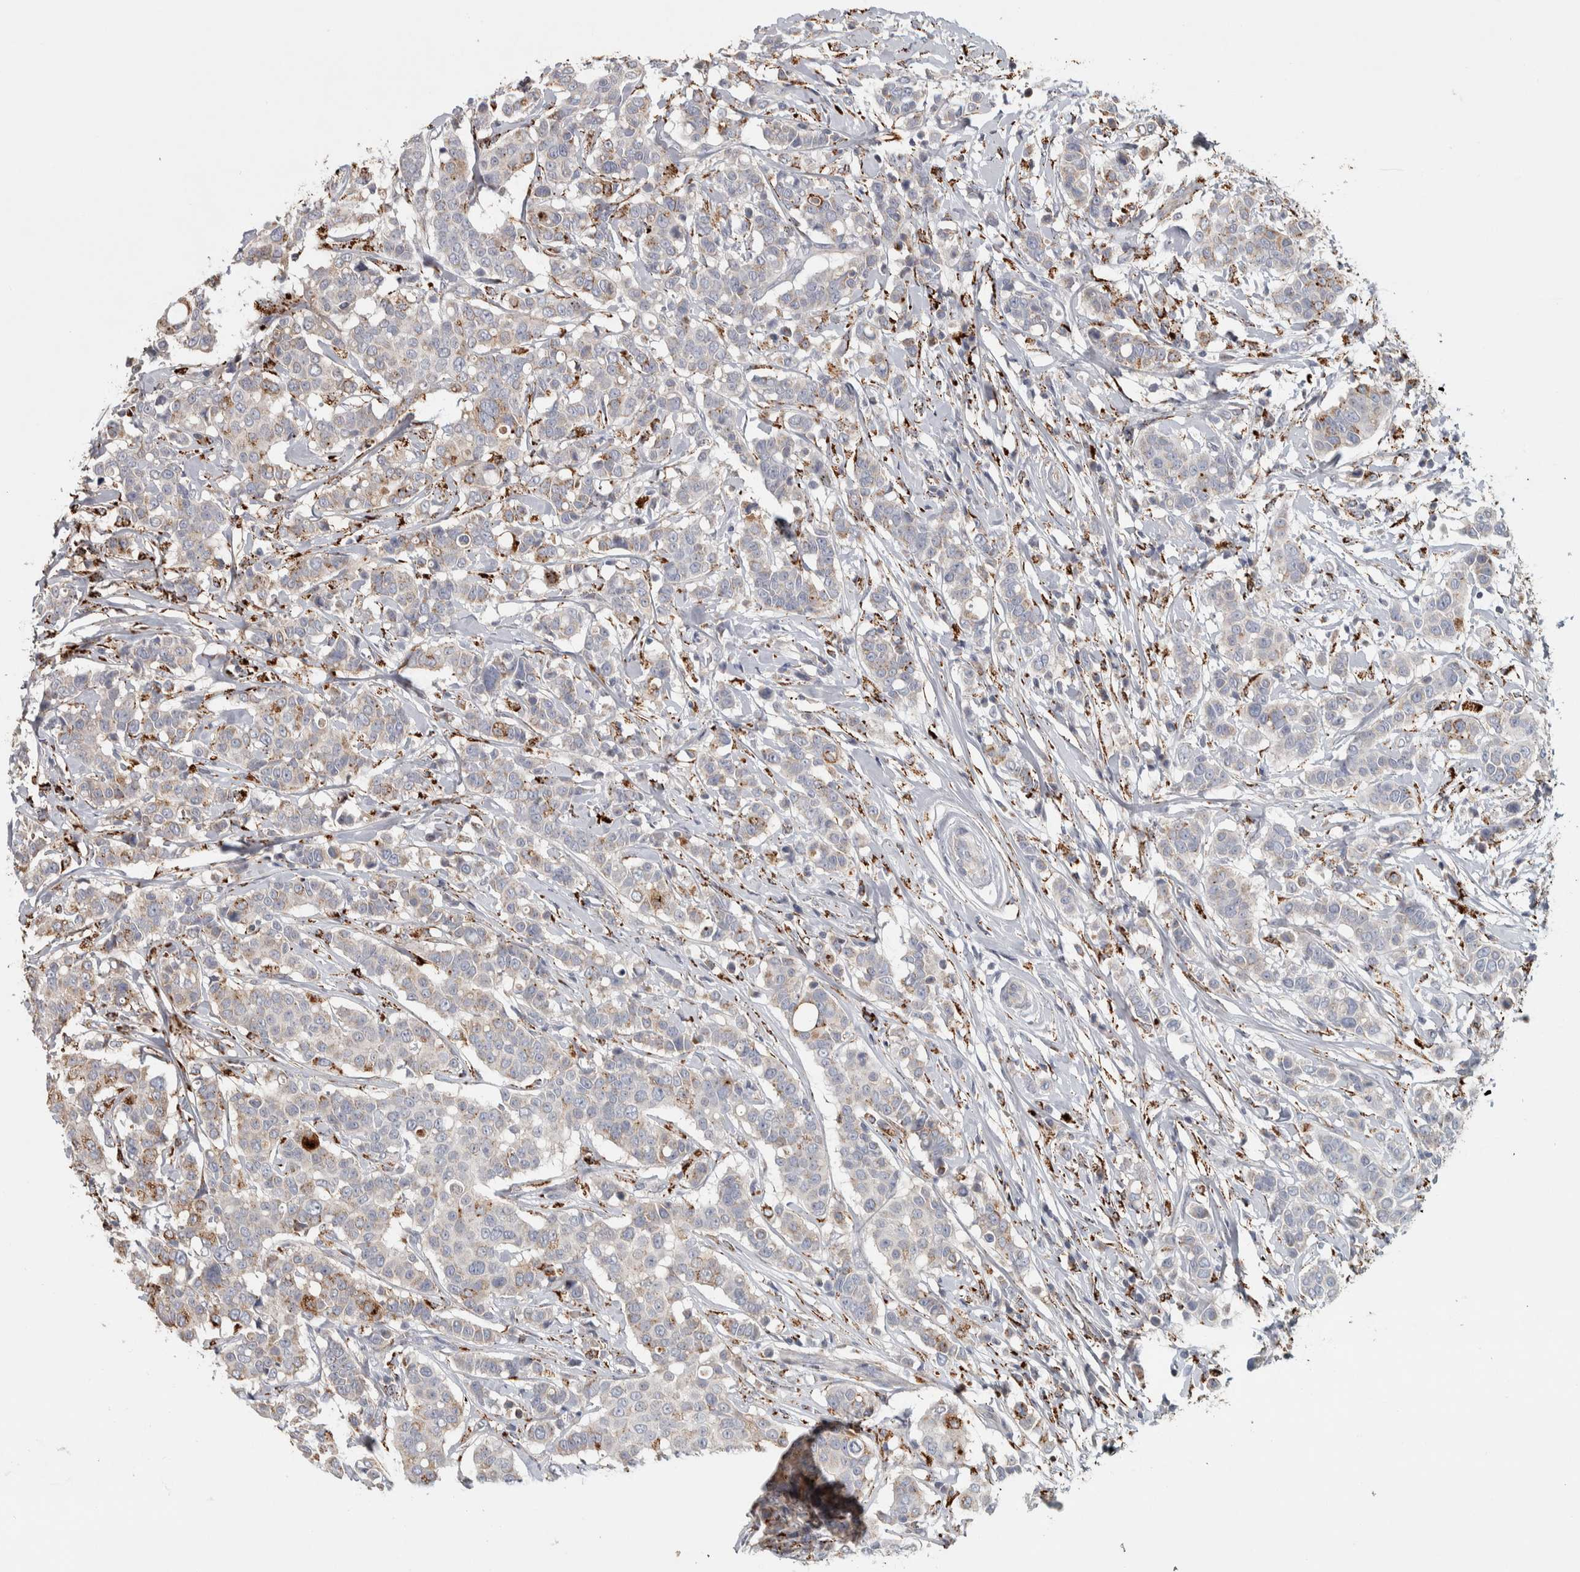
{"staining": {"intensity": "moderate", "quantity": "<25%", "location": "cytoplasmic/membranous"}, "tissue": "breast cancer", "cell_type": "Tumor cells", "image_type": "cancer", "snomed": [{"axis": "morphology", "description": "Duct carcinoma"}, {"axis": "topography", "description": "Breast"}], "caption": "Immunohistochemical staining of human invasive ductal carcinoma (breast) reveals low levels of moderate cytoplasmic/membranous protein expression in about <25% of tumor cells.", "gene": "FAM78A", "patient": {"sex": "female", "age": 27}}